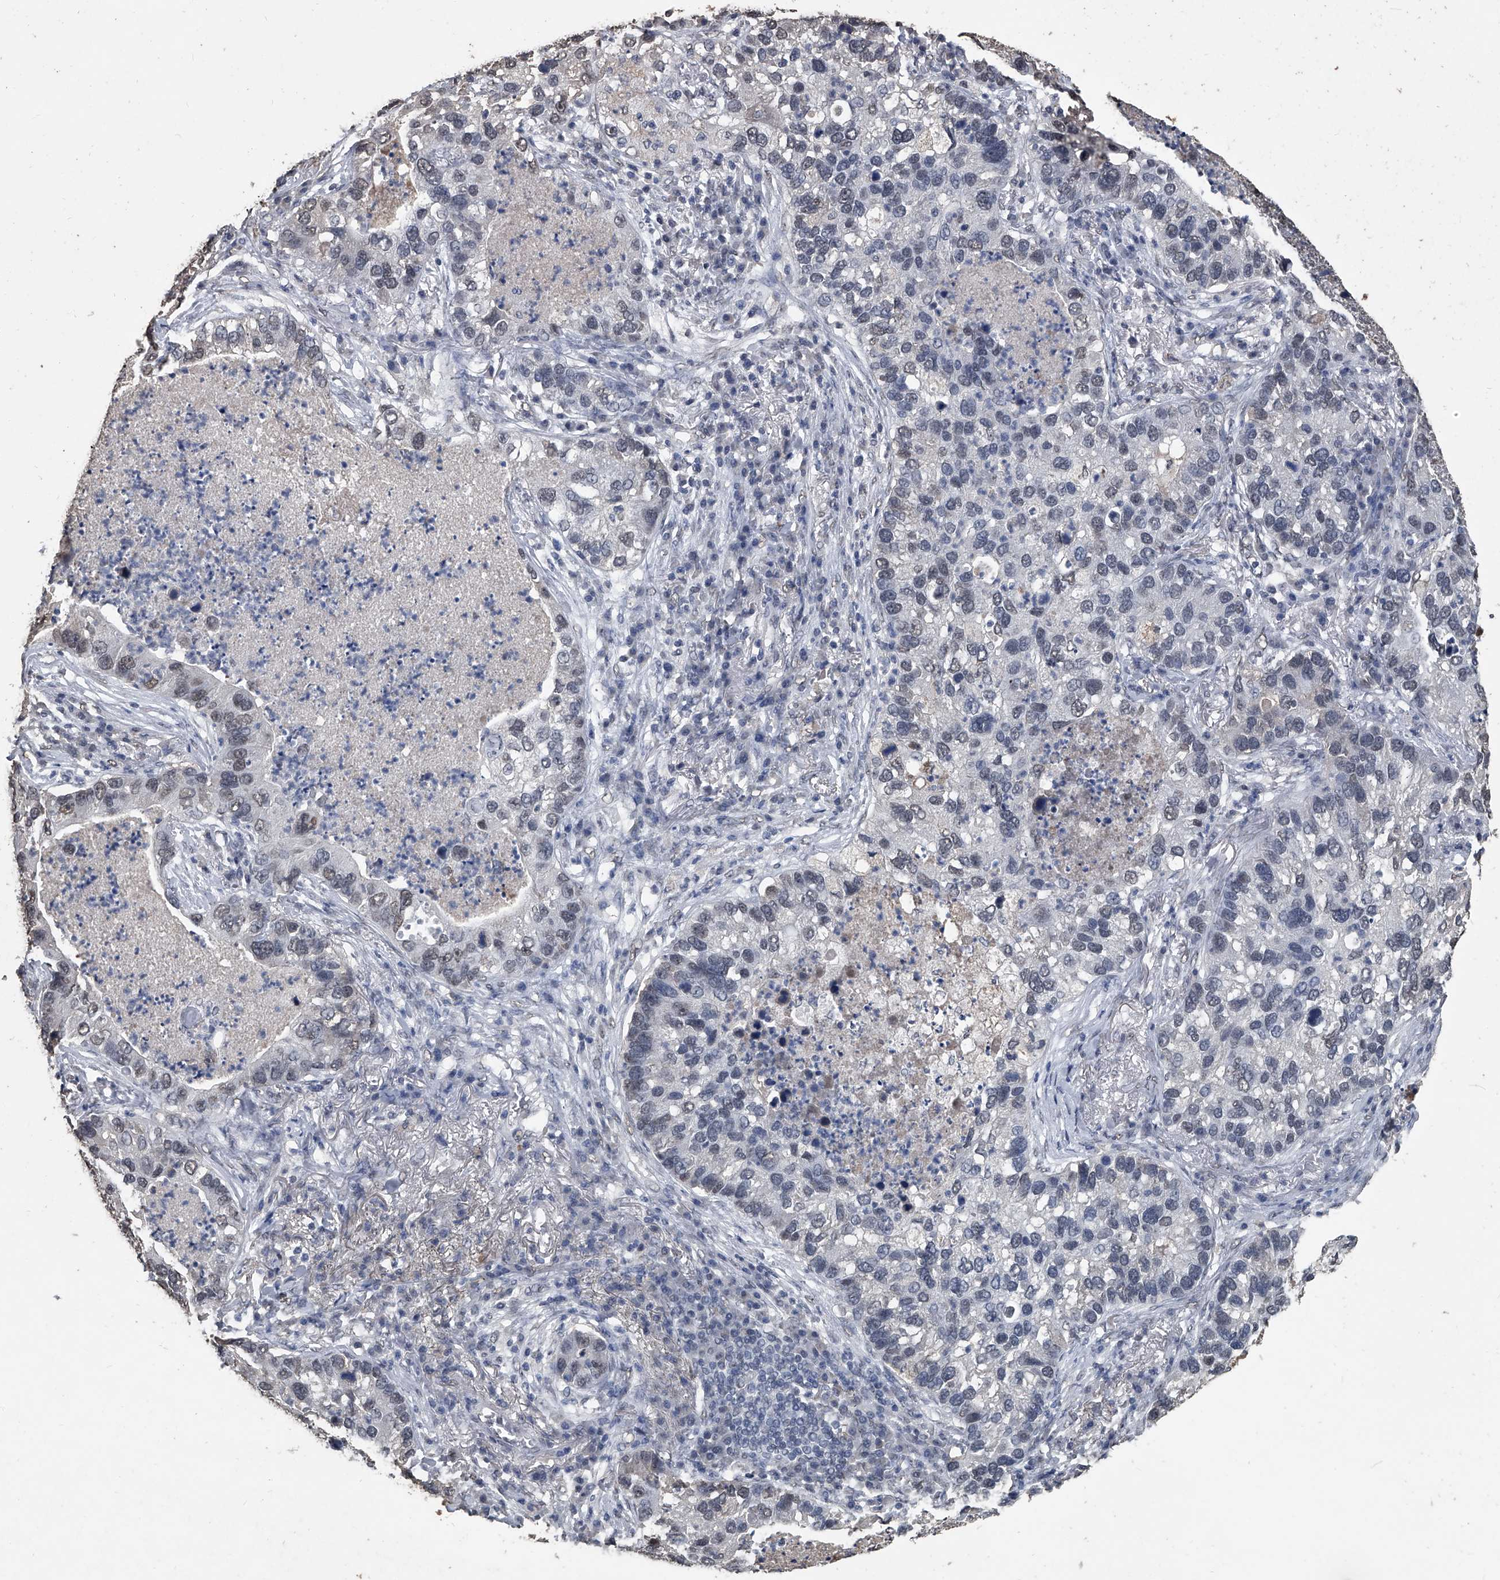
{"staining": {"intensity": "negative", "quantity": "none", "location": "none"}, "tissue": "lung cancer", "cell_type": "Tumor cells", "image_type": "cancer", "snomed": [{"axis": "morphology", "description": "Normal tissue, NOS"}, {"axis": "morphology", "description": "Adenocarcinoma, NOS"}, {"axis": "topography", "description": "Bronchus"}, {"axis": "topography", "description": "Lung"}], "caption": "The micrograph exhibits no significant staining in tumor cells of lung cancer (adenocarcinoma).", "gene": "MATR3", "patient": {"sex": "male", "age": 54}}